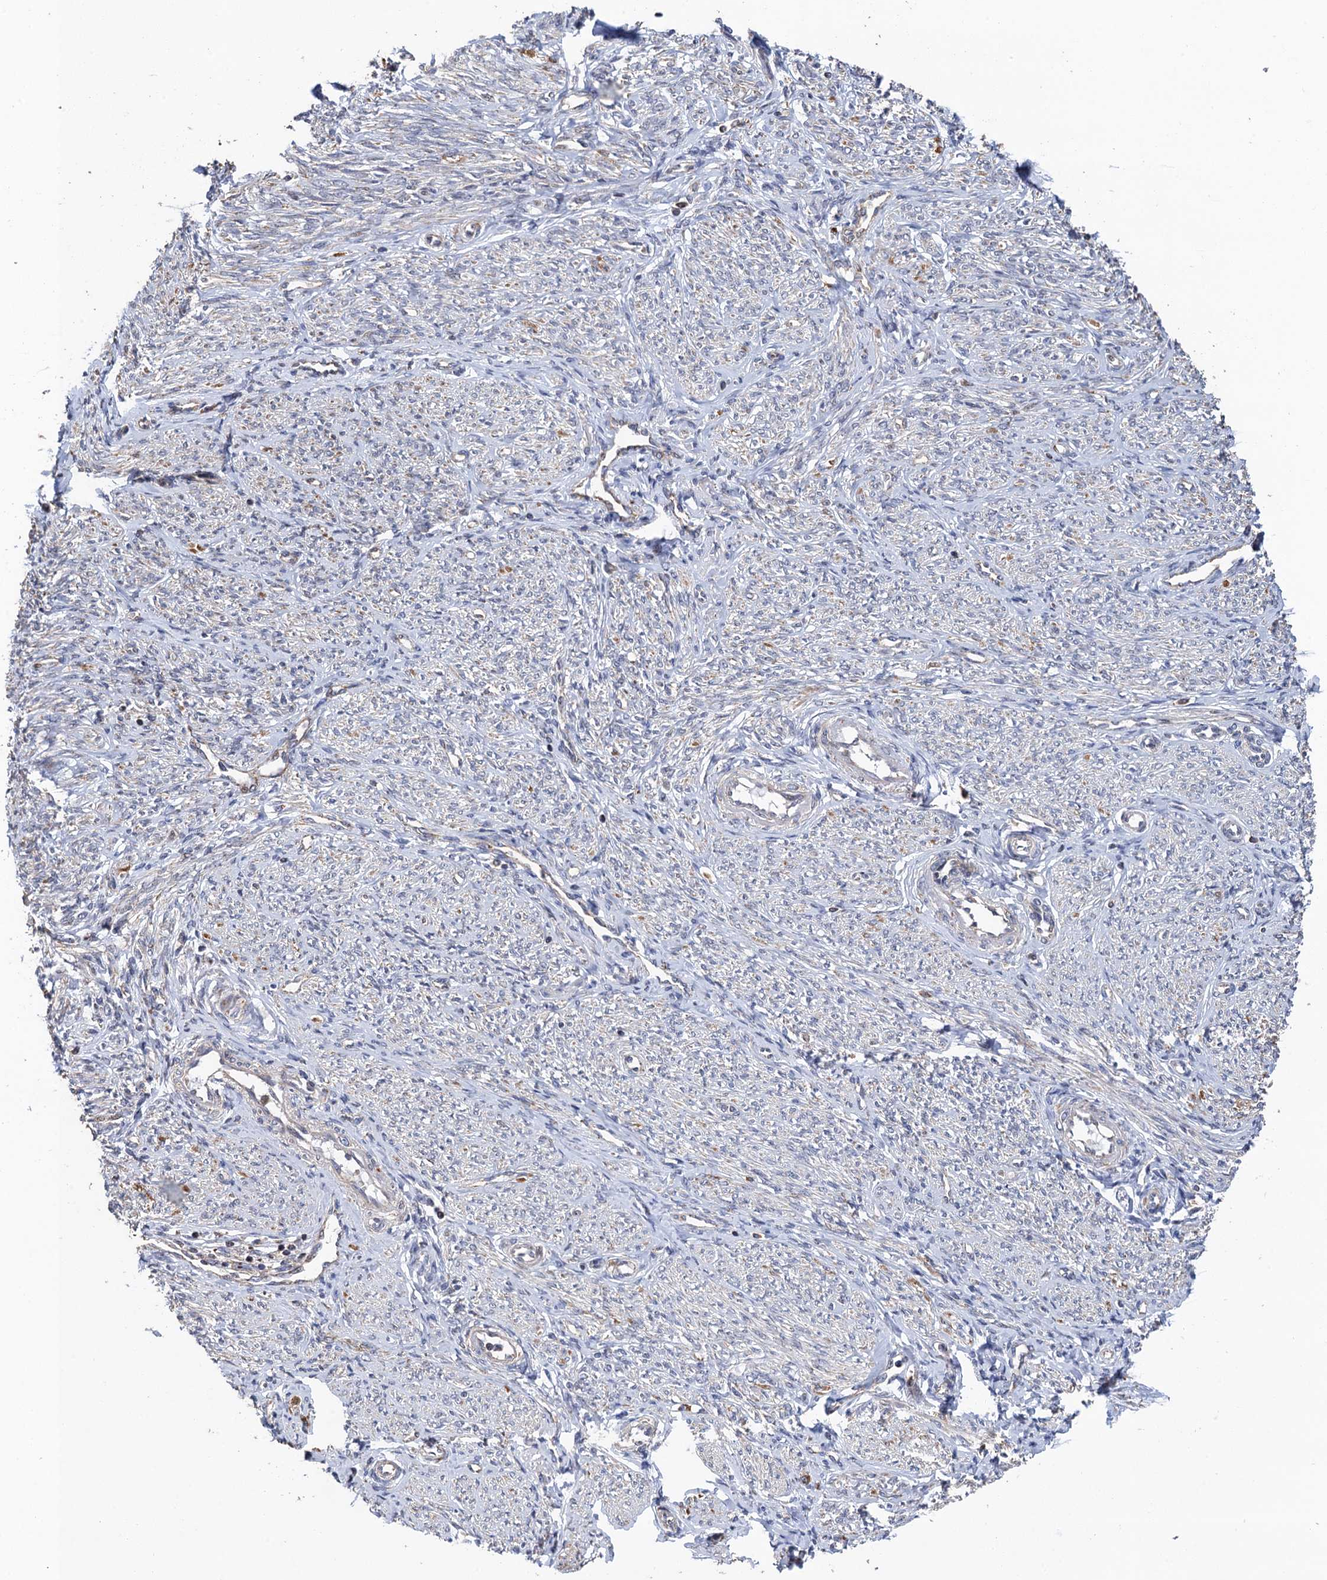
{"staining": {"intensity": "negative", "quantity": "none", "location": "none"}, "tissue": "endometrium", "cell_type": "Cells in endometrial stroma", "image_type": "normal", "snomed": [{"axis": "morphology", "description": "Normal tissue, NOS"}, {"axis": "topography", "description": "Endometrium"}], "caption": "Benign endometrium was stained to show a protein in brown. There is no significant staining in cells in endometrial stroma. (DAB immunohistochemistry (IHC), high magnification).", "gene": "BMERB1", "patient": {"sex": "female", "age": 72}}